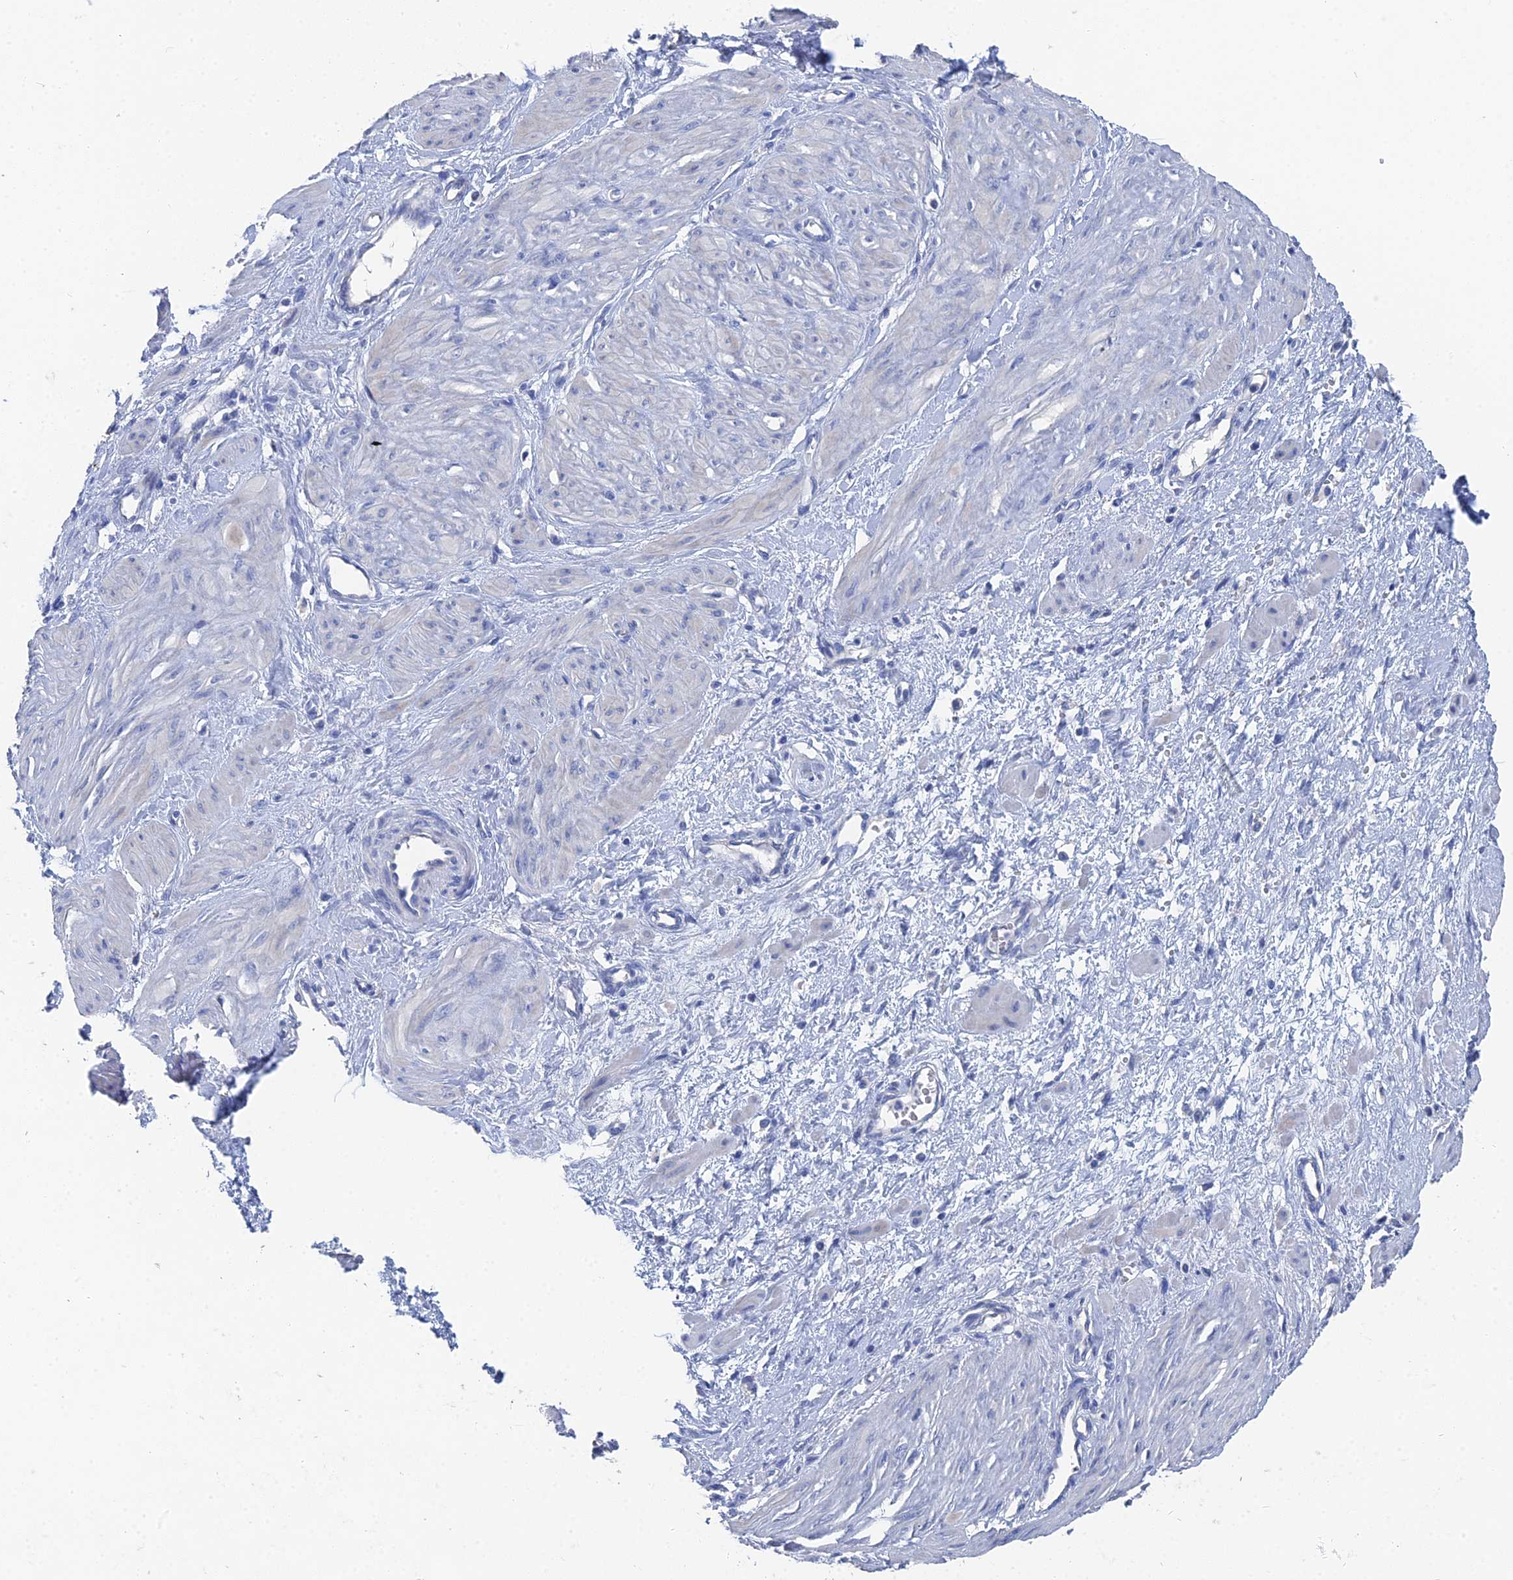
{"staining": {"intensity": "negative", "quantity": "none", "location": "none"}, "tissue": "smooth muscle", "cell_type": "Smooth muscle cells", "image_type": "normal", "snomed": [{"axis": "morphology", "description": "Normal tissue, NOS"}, {"axis": "topography", "description": "Endometrium"}], "caption": "A histopathology image of human smooth muscle is negative for staining in smooth muscle cells. The staining is performed using DAB (3,3'-diaminobenzidine) brown chromogen with nuclei counter-stained in using hematoxylin.", "gene": "GFAP", "patient": {"sex": "female", "age": 33}}